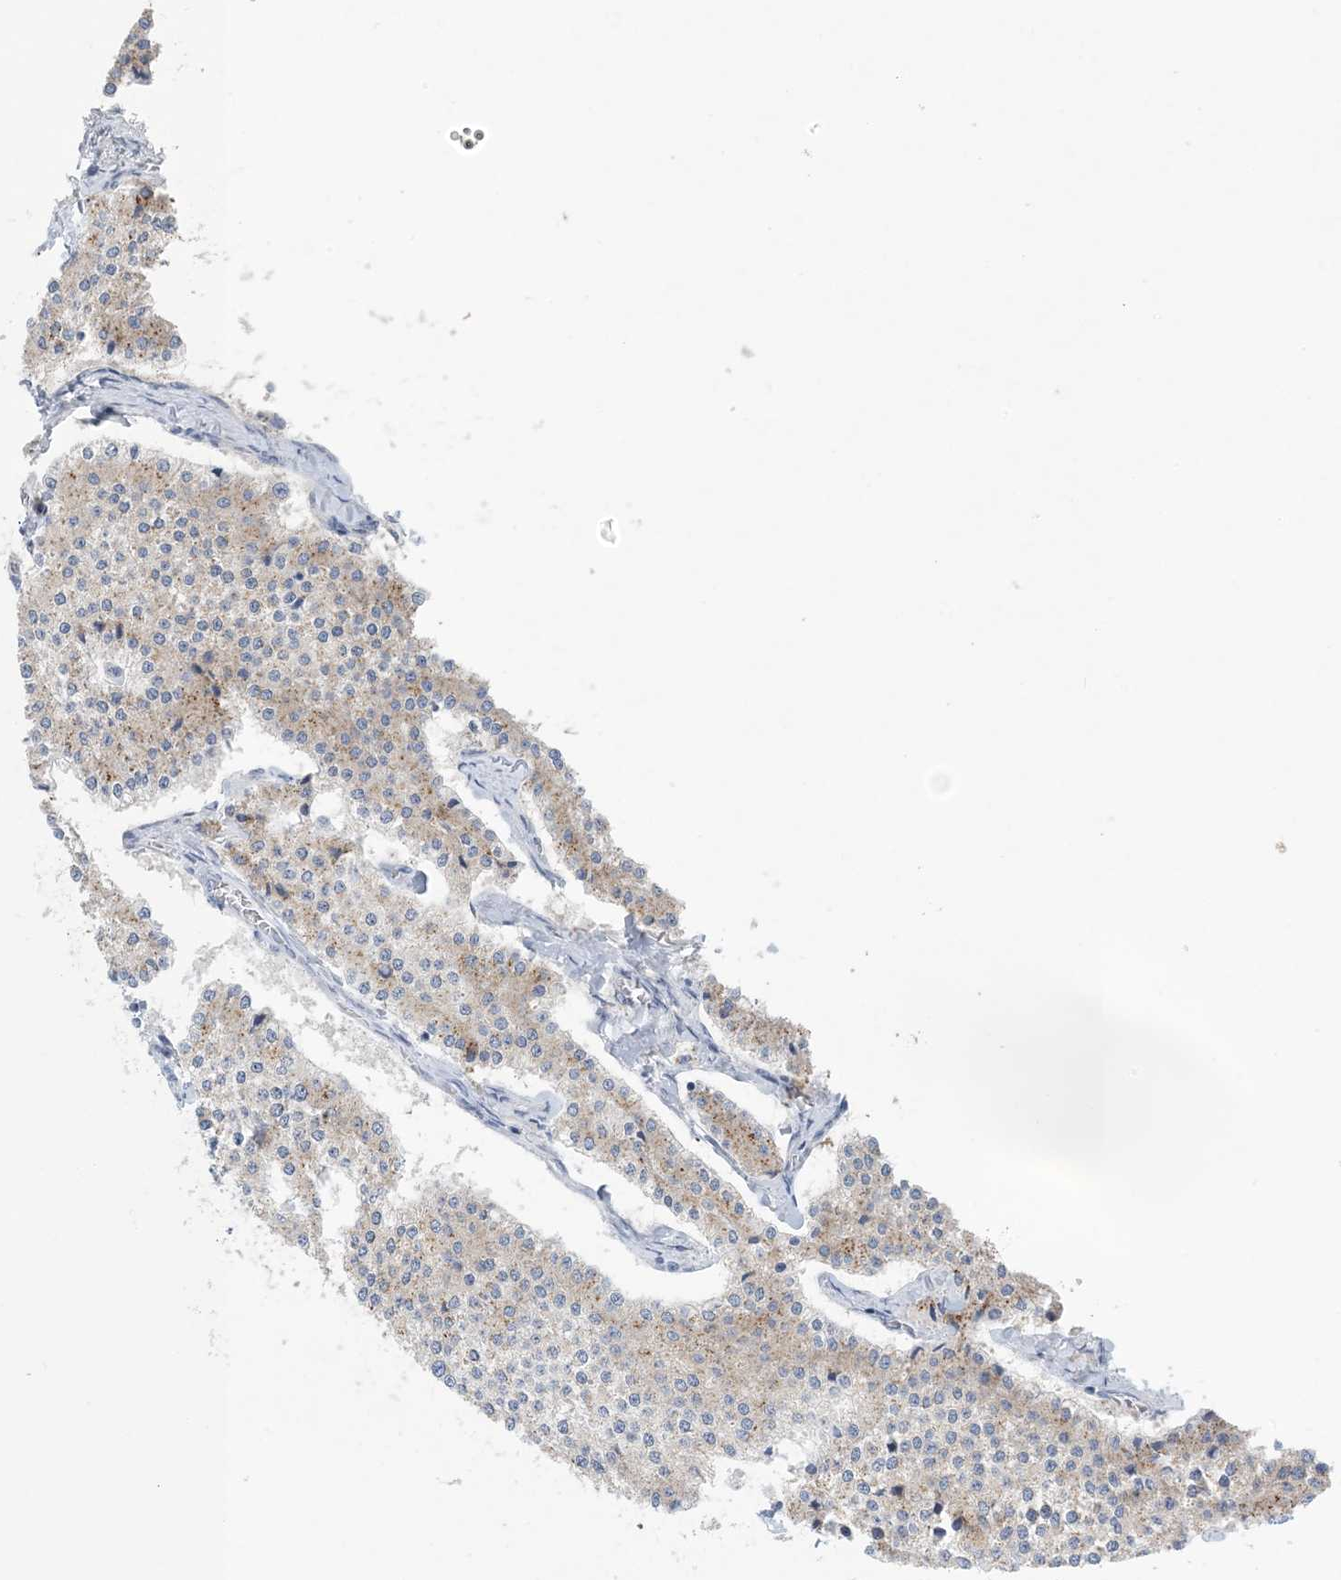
{"staining": {"intensity": "weak", "quantity": "<25%", "location": "cytoplasmic/membranous"}, "tissue": "carcinoid", "cell_type": "Tumor cells", "image_type": "cancer", "snomed": [{"axis": "morphology", "description": "Carcinoid, malignant, NOS"}, {"axis": "topography", "description": "Colon"}], "caption": "Immunohistochemistry (IHC) of carcinoid (malignant) demonstrates no positivity in tumor cells.", "gene": "GABRG1", "patient": {"sex": "female", "age": 52}}